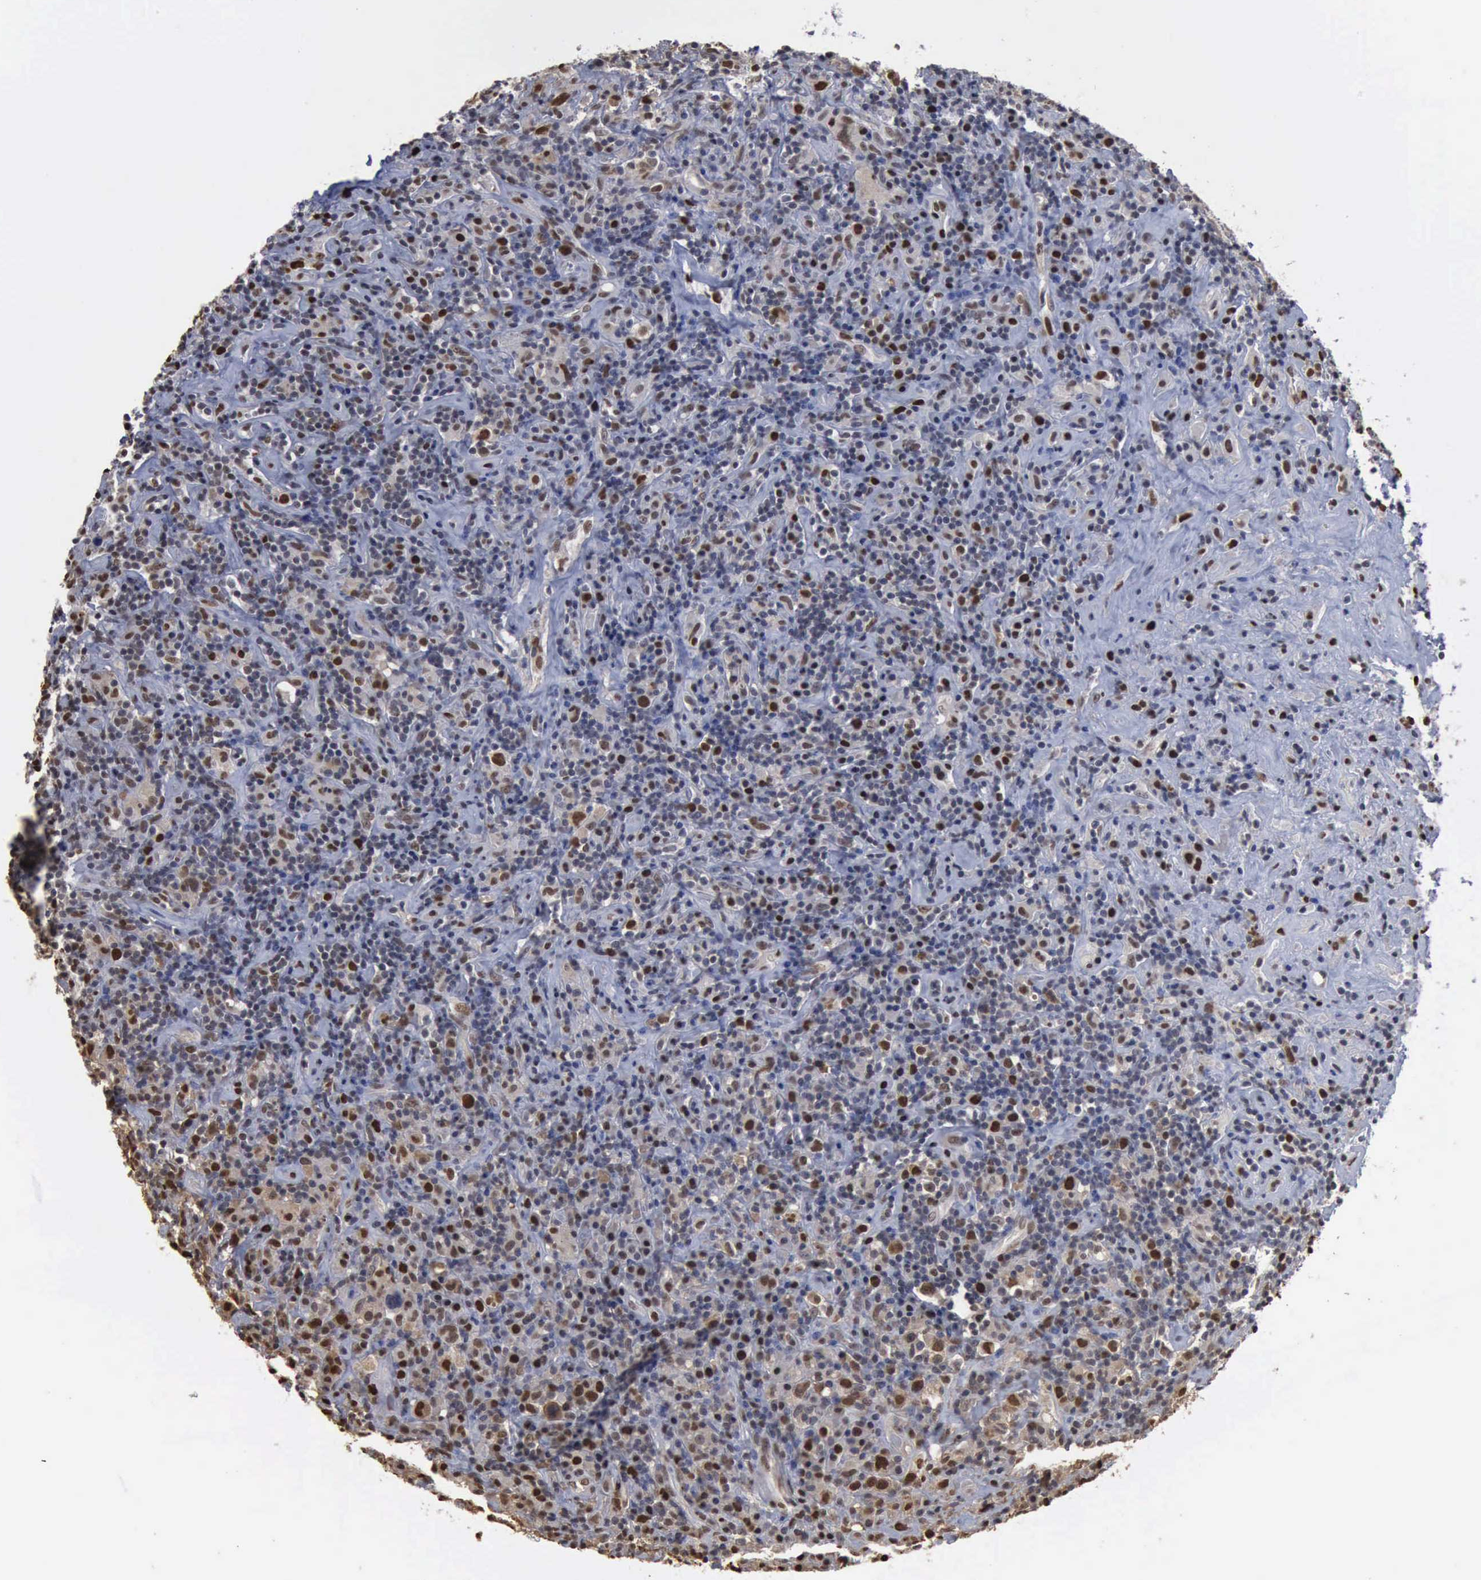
{"staining": {"intensity": "moderate", "quantity": "25%-75%", "location": "nuclear"}, "tissue": "lymphoma", "cell_type": "Tumor cells", "image_type": "cancer", "snomed": [{"axis": "morphology", "description": "Hodgkin's disease, NOS"}, {"axis": "topography", "description": "Lymph node"}], "caption": "A high-resolution histopathology image shows IHC staining of lymphoma, which reveals moderate nuclear positivity in approximately 25%-75% of tumor cells.", "gene": "PCNA", "patient": {"sex": "male", "age": 46}}